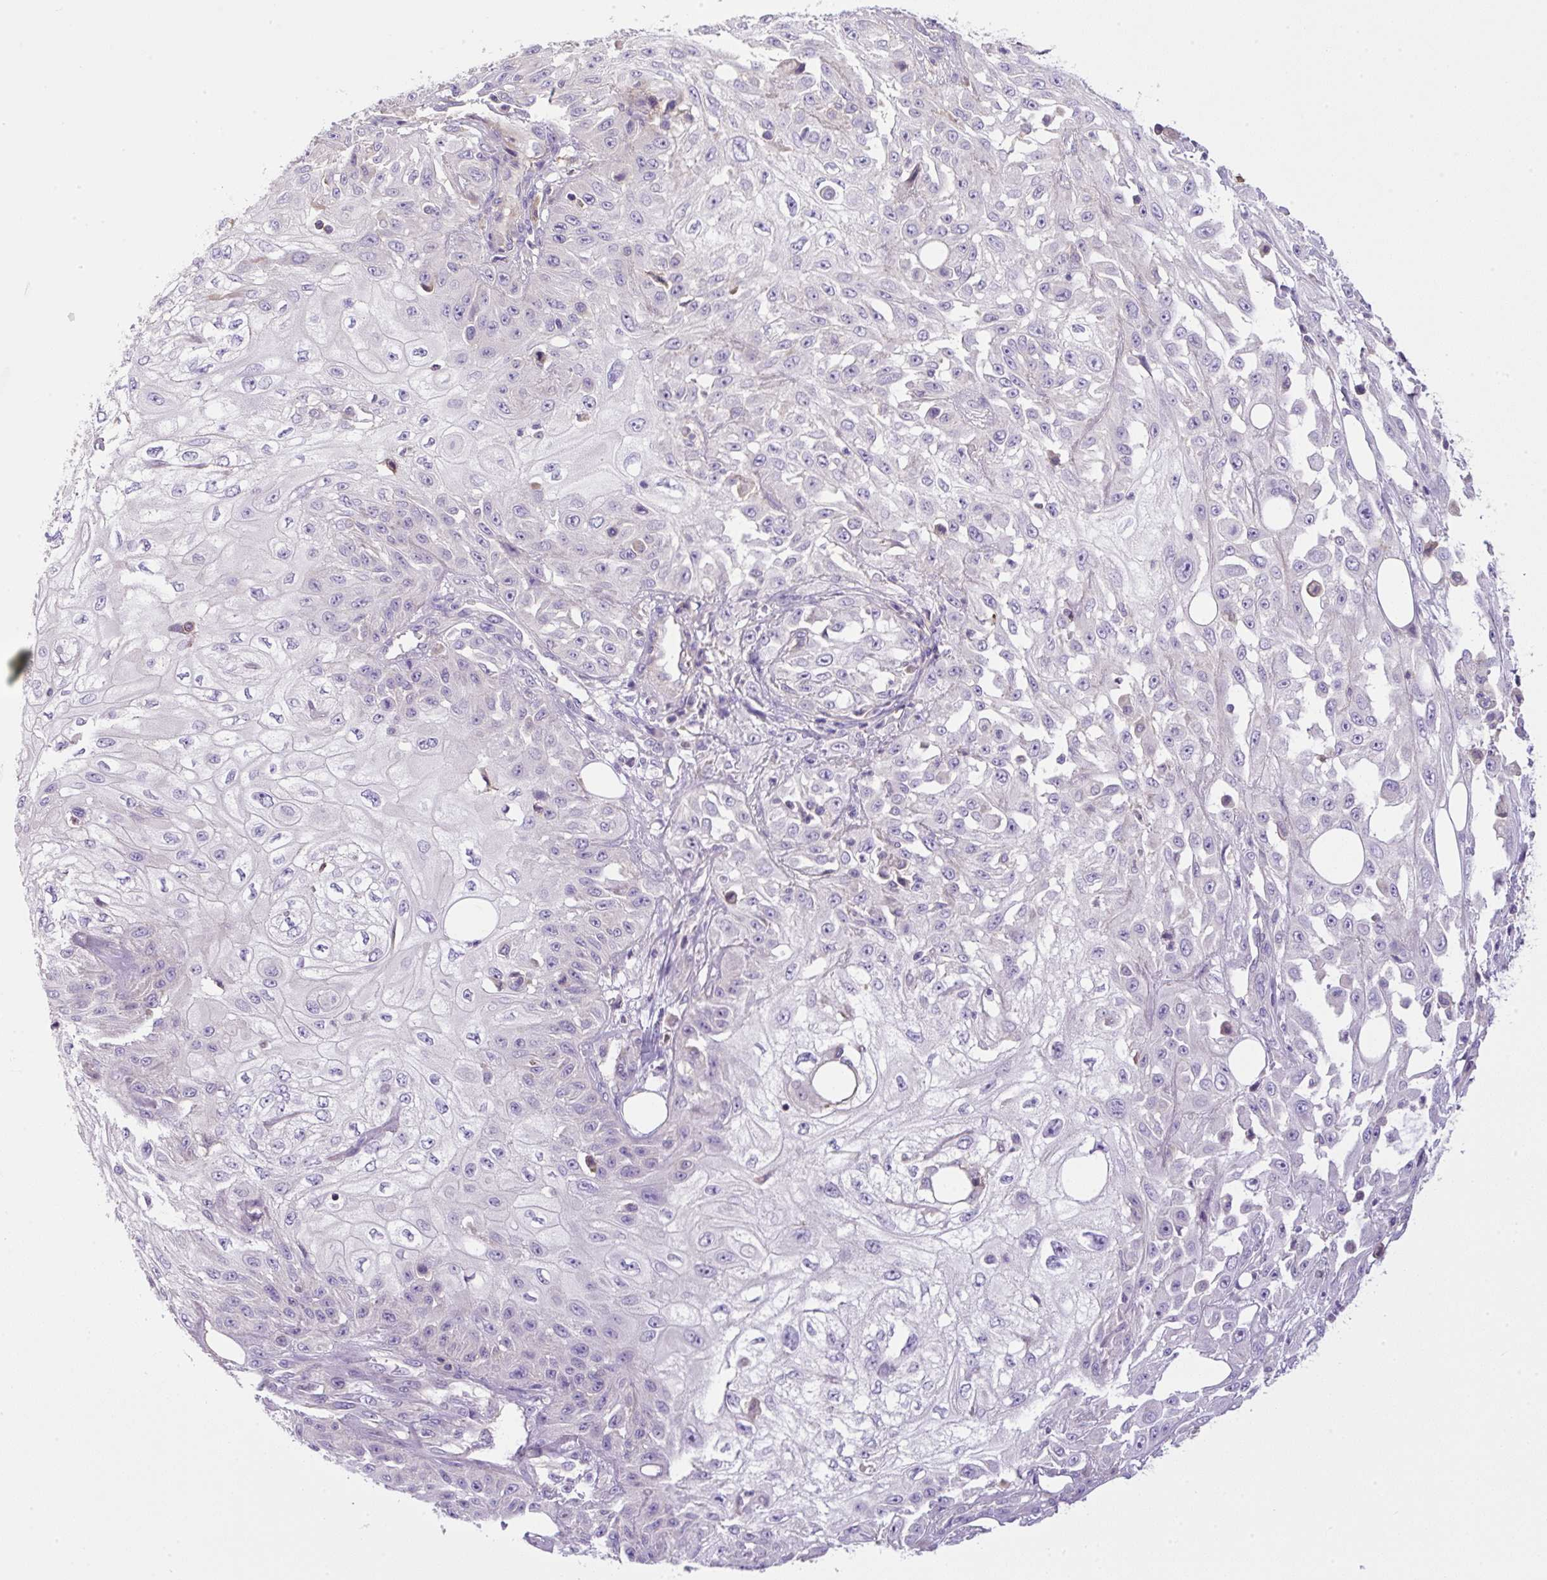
{"staining": {"intensity": "negative", "quantity": "none", "location": "none"}, "tissue": "skin cancer", "cell_type": "Tumor cells", "image_type": "cancer", "snomed": [{"axis": "morphology", "description": "Squamous cell carcinoma, NOS"}, {"axis": "morphology", "description": "Squamous cell carcinoma, metastatic, NOS"}, {"axis": "topography", "description": "Skin"}, {"axis": "topography", "description": "Lymph node"}], "caption": "Skin cancer (metastatic squamous cell carcinoma) was stained to show a protein in brown. There is no significant positivity in tumor cells.", "gene": "NPTN", "patient": {"sex": "male", "age": 75}}